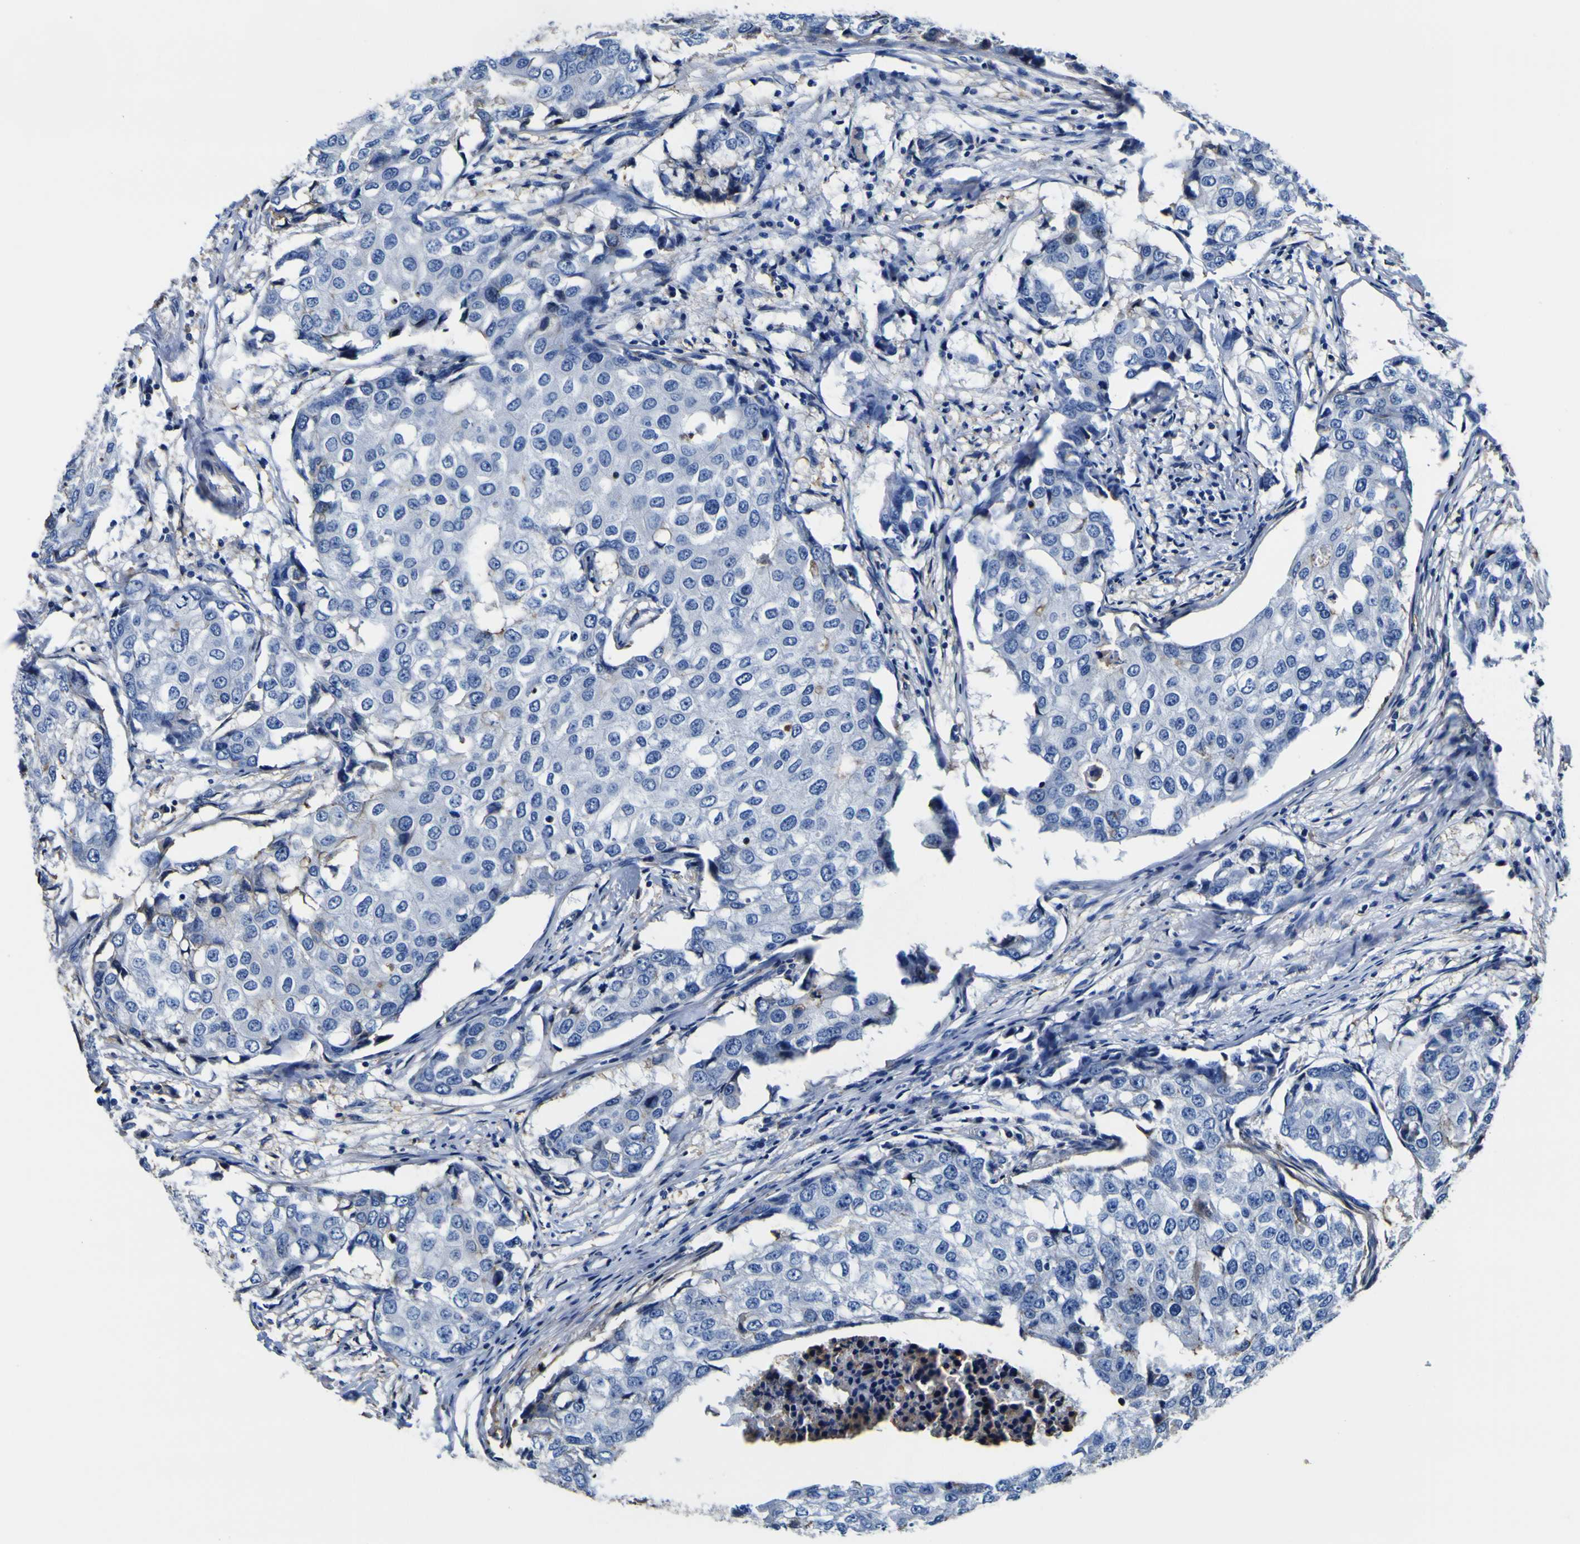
{"staining": {"intensity": "negative", "quantity": "none", "location": "none"}, "tissue": "breast cancer", "cell_type": "Tumor cells", "image_type": "cancer", "snomed": [{"axis": "morphology", "description": "Duct carcinoma"}, {"axis": "topography", "description": "Breast"}], "caption": "Tumor cells are negative for brown protein staining in breast cancer (invasive ductal carcinoma).", "gene": "PXDN", "patient": {"sex": "female", "age": 27}}